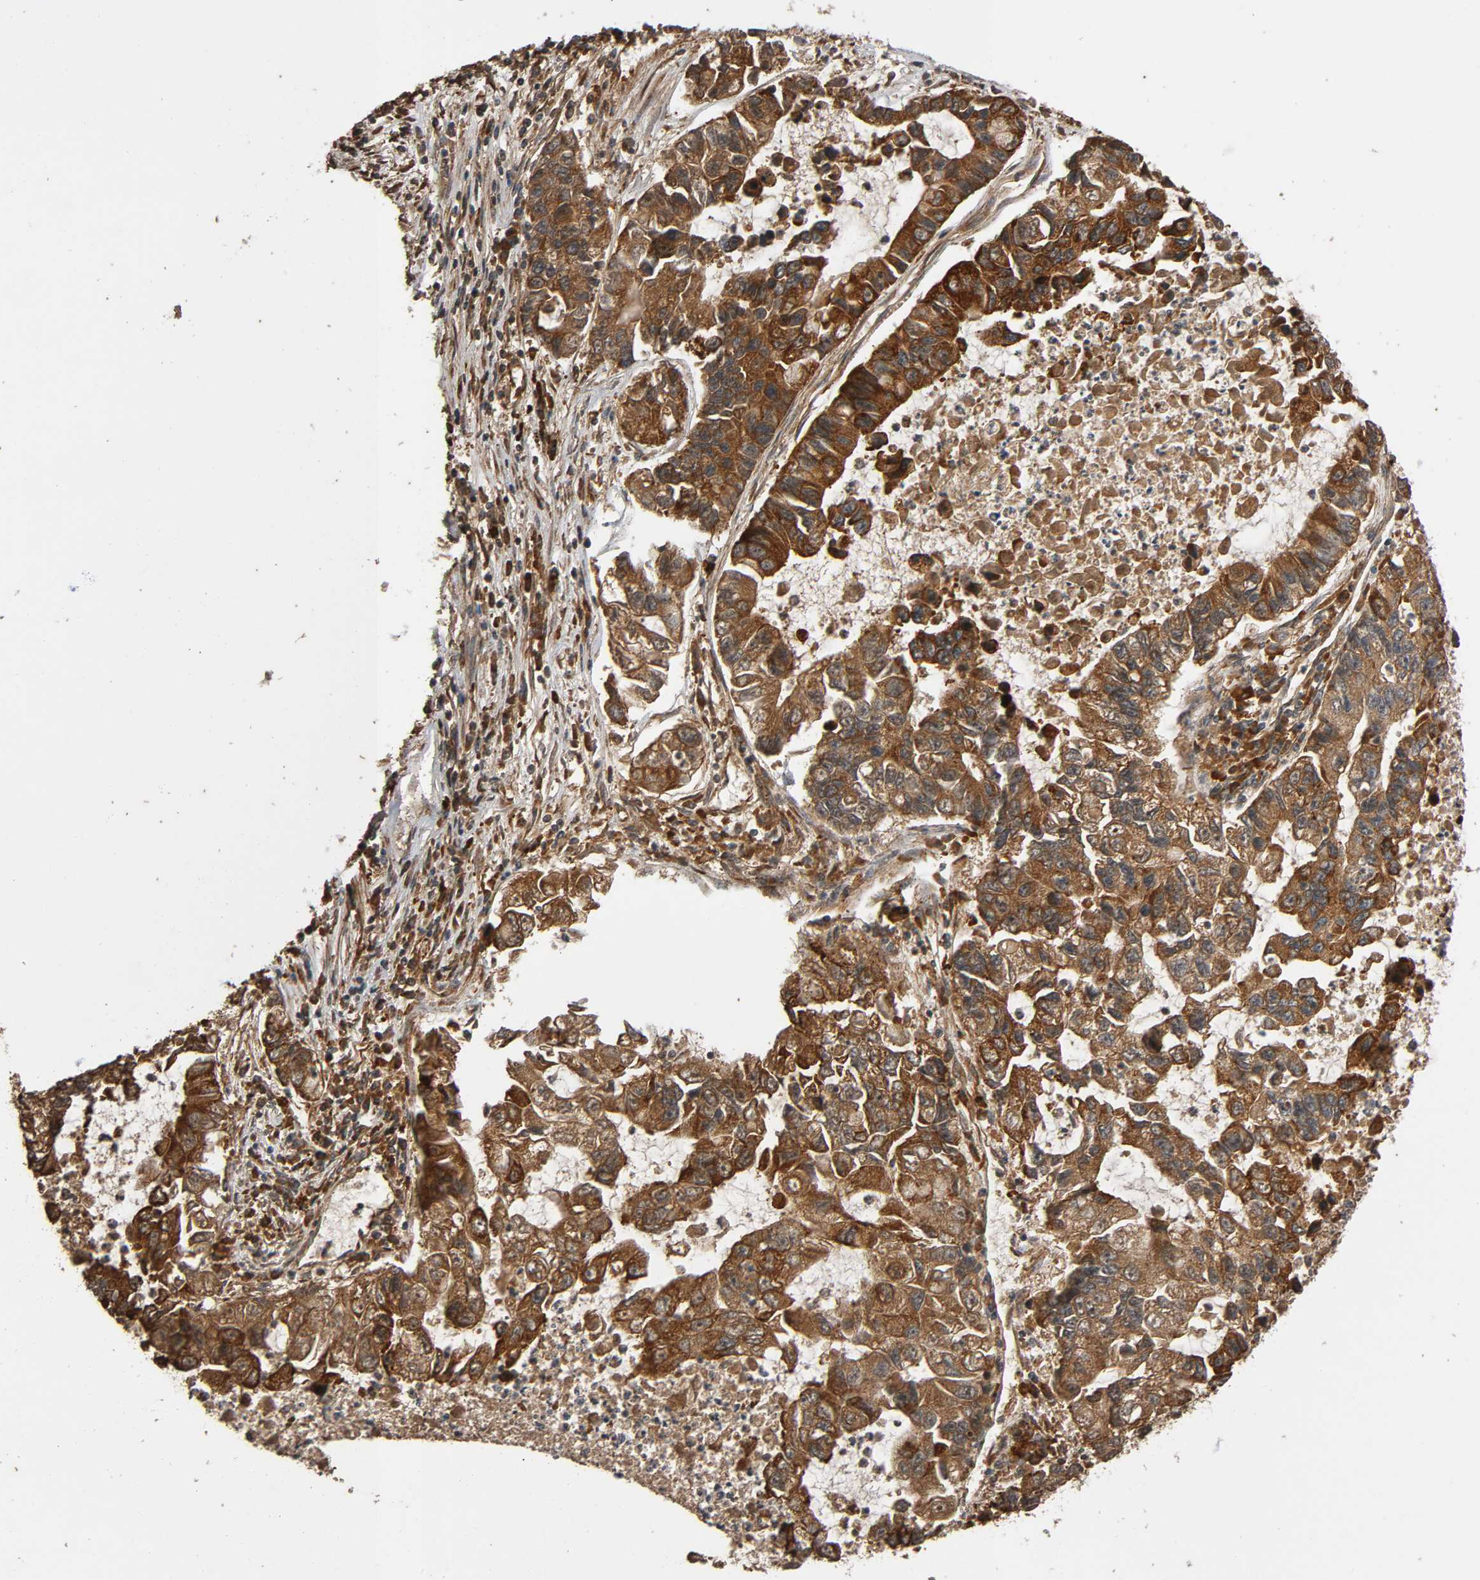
{"staining": {"intensity": "strong", "quantity": ">75%", "location": "cytoplasmic/membranous"}, "tissue": "lung cancer", "cell_type": "Tumor cells", "image_type": "cancer", "snomed": [{"axis": "morphology", "description": "Adenocarcinoma, NOS"}, {"axis": "topography", "description": "Lung"}], "caption": "The photomicrograph shows immunohistochemical staining of lung cancer (adenocarcinoma). There is strong cytoplasmic/membranous expression is identified in approximately >75% of tumor cells.", "gene": "MAP3K8", "patient": {"sex": "female", "age": 51}}